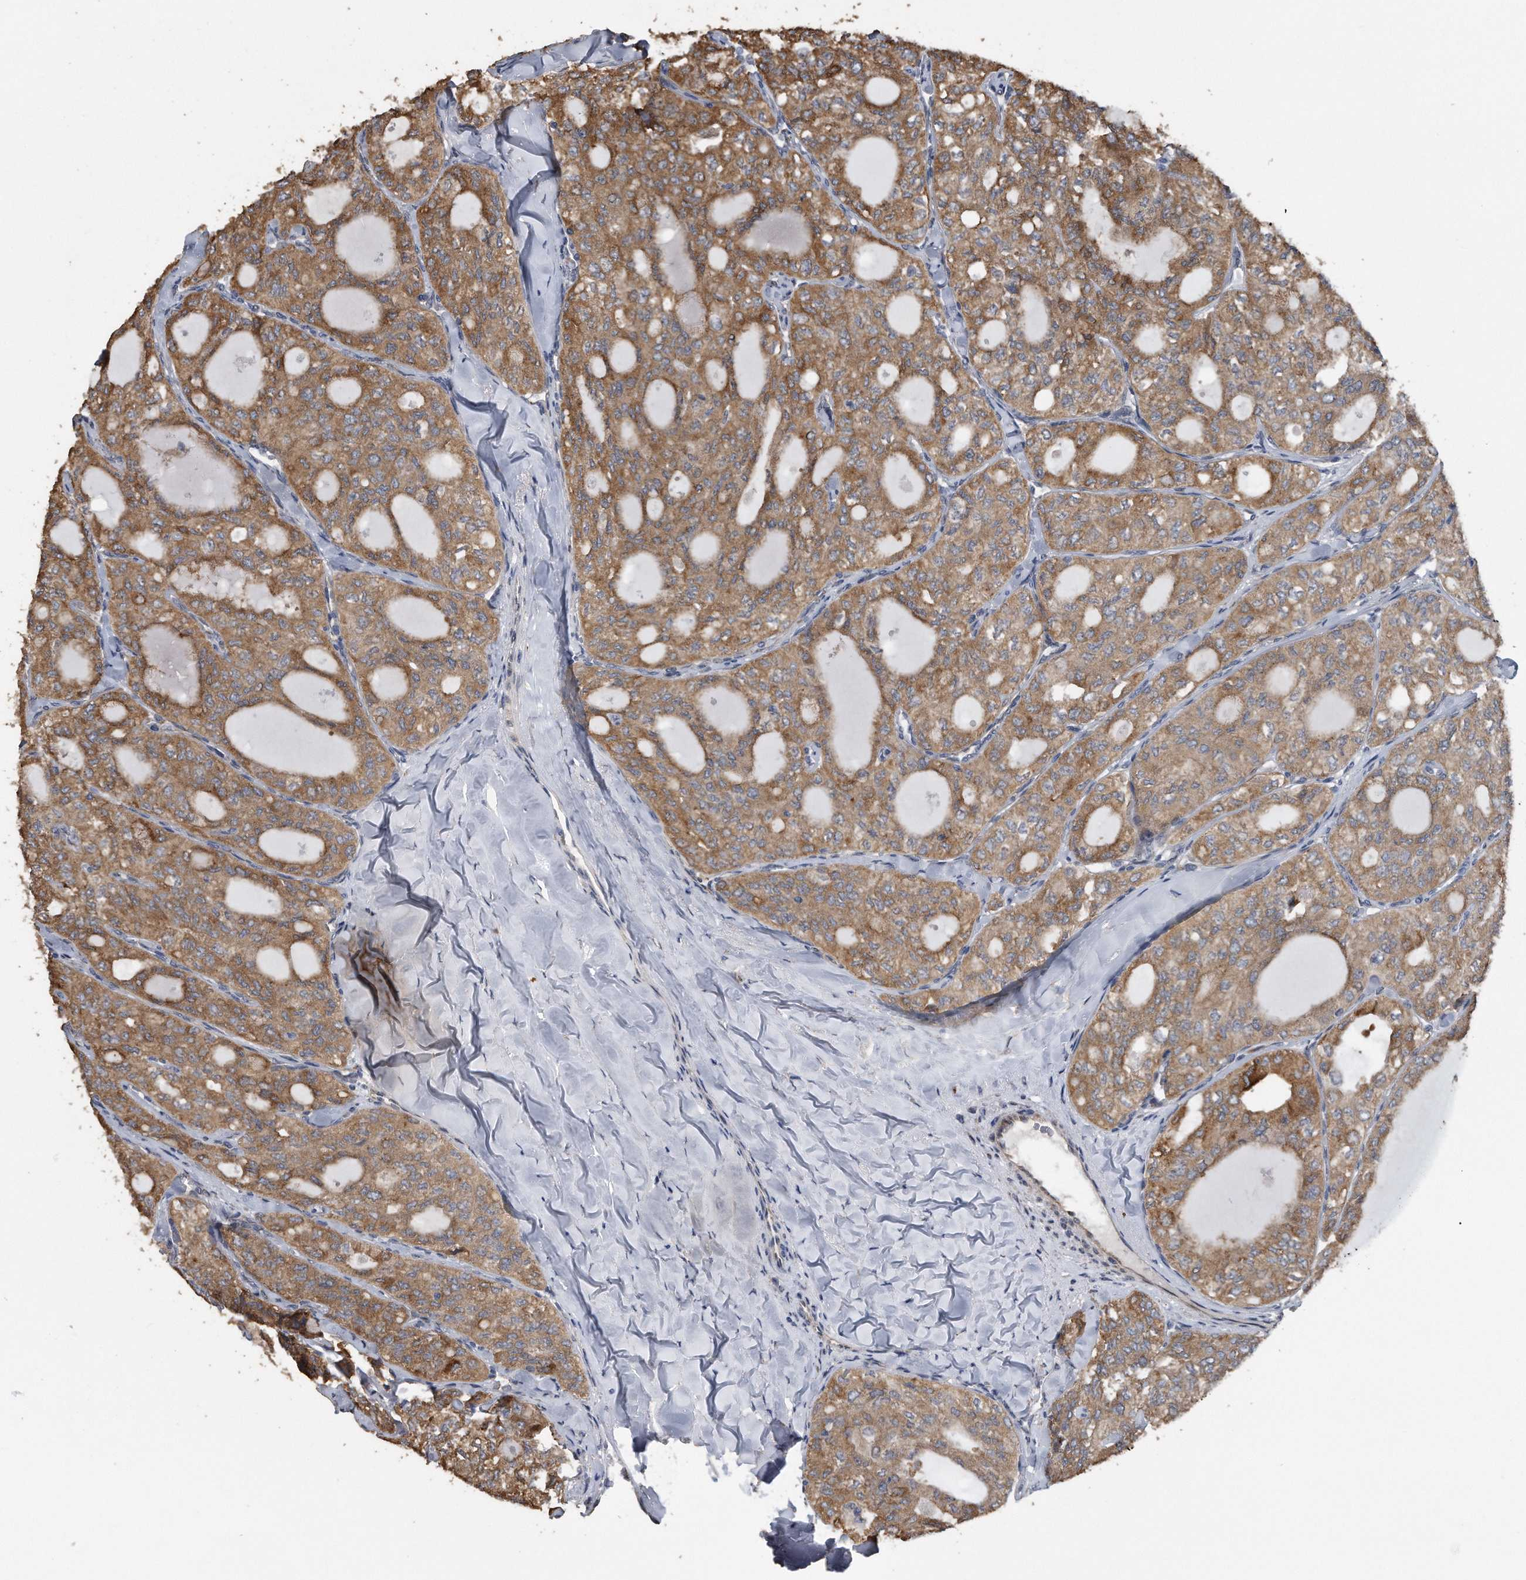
{"staining": {"intensity": "moderate", "quantity": ">75%", "location": "cytoplasmic/membranous"}, "tissue": "thyroid cancer", "cell_type": "Tumor cells", "image_type": "cancer", "snomed": [{"axis": "morphology", "description": "Follicular adenoma carcinoma, NOS"}, {"axis": "topography", "description": "Thyroid gland"}], "caption": "High-power microscopy captured an immunohistochemistry (IHC) micrograph of thyroid cancer, revealing moderate cytoplasmic/membranous expression in about >75% of tumor cells.", "gene": "PCLO", "patient": {"sex": "male", "age": 75}}